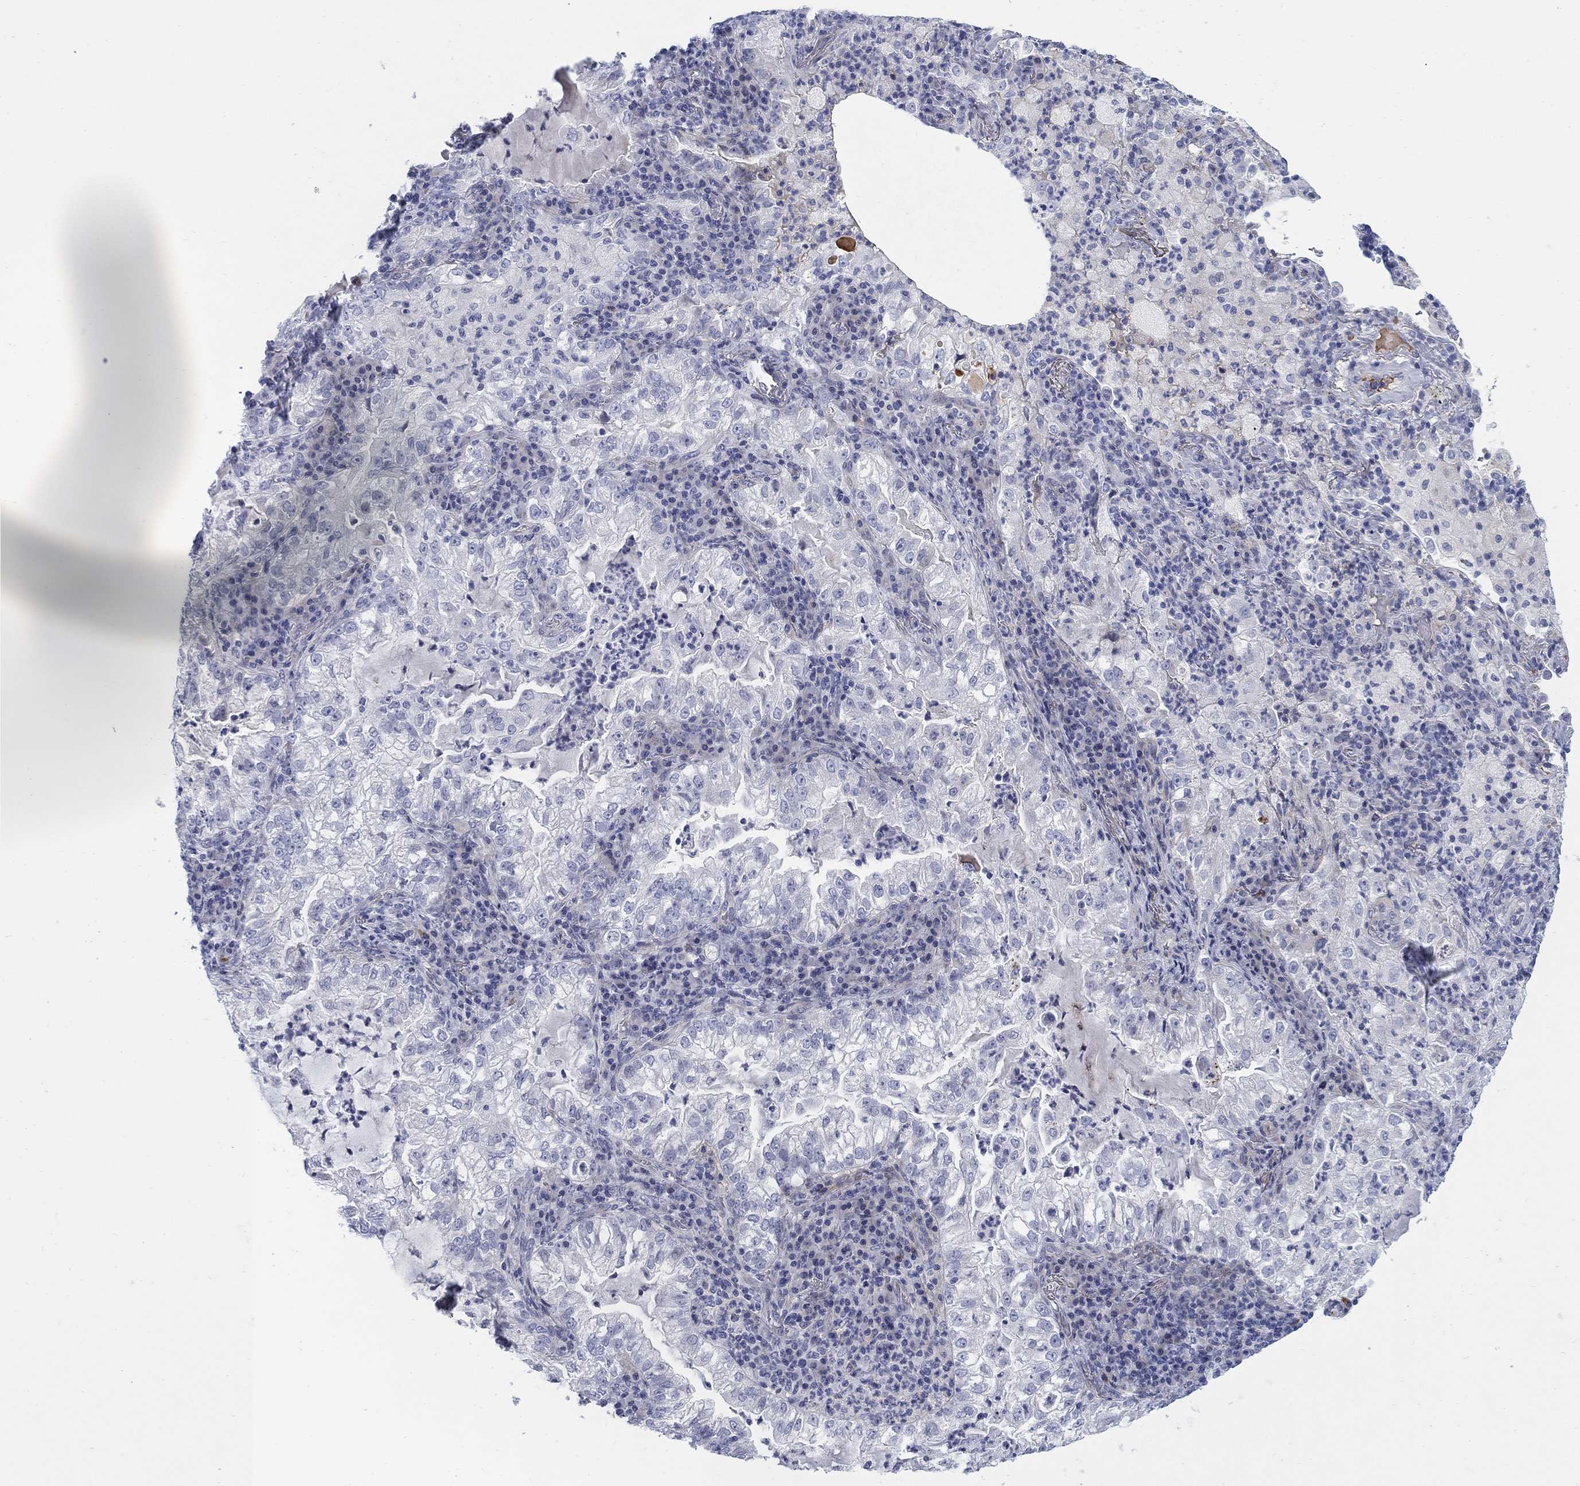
{"staining": {"intensity": "negative", "quantity": "none", "location": "none"}, "tissue": "lung cancer", "cell_type": "Tumor cells", "image_type": "cancer", "snomed": [{"axis": "morphology", "description": "Adenocarcinoma, NOS"}, {"axis": "topography", "description": "Lung"}], "caption": "This photomicrograph is of lung cancer stained with immunohistochemistry (IHC) to label a protein in brown with the nuclei are counter-stained blue. There is no positivity in tumor cells.", "gene": "HEATR4", "patient": {"sex": "female", "age": 73}}